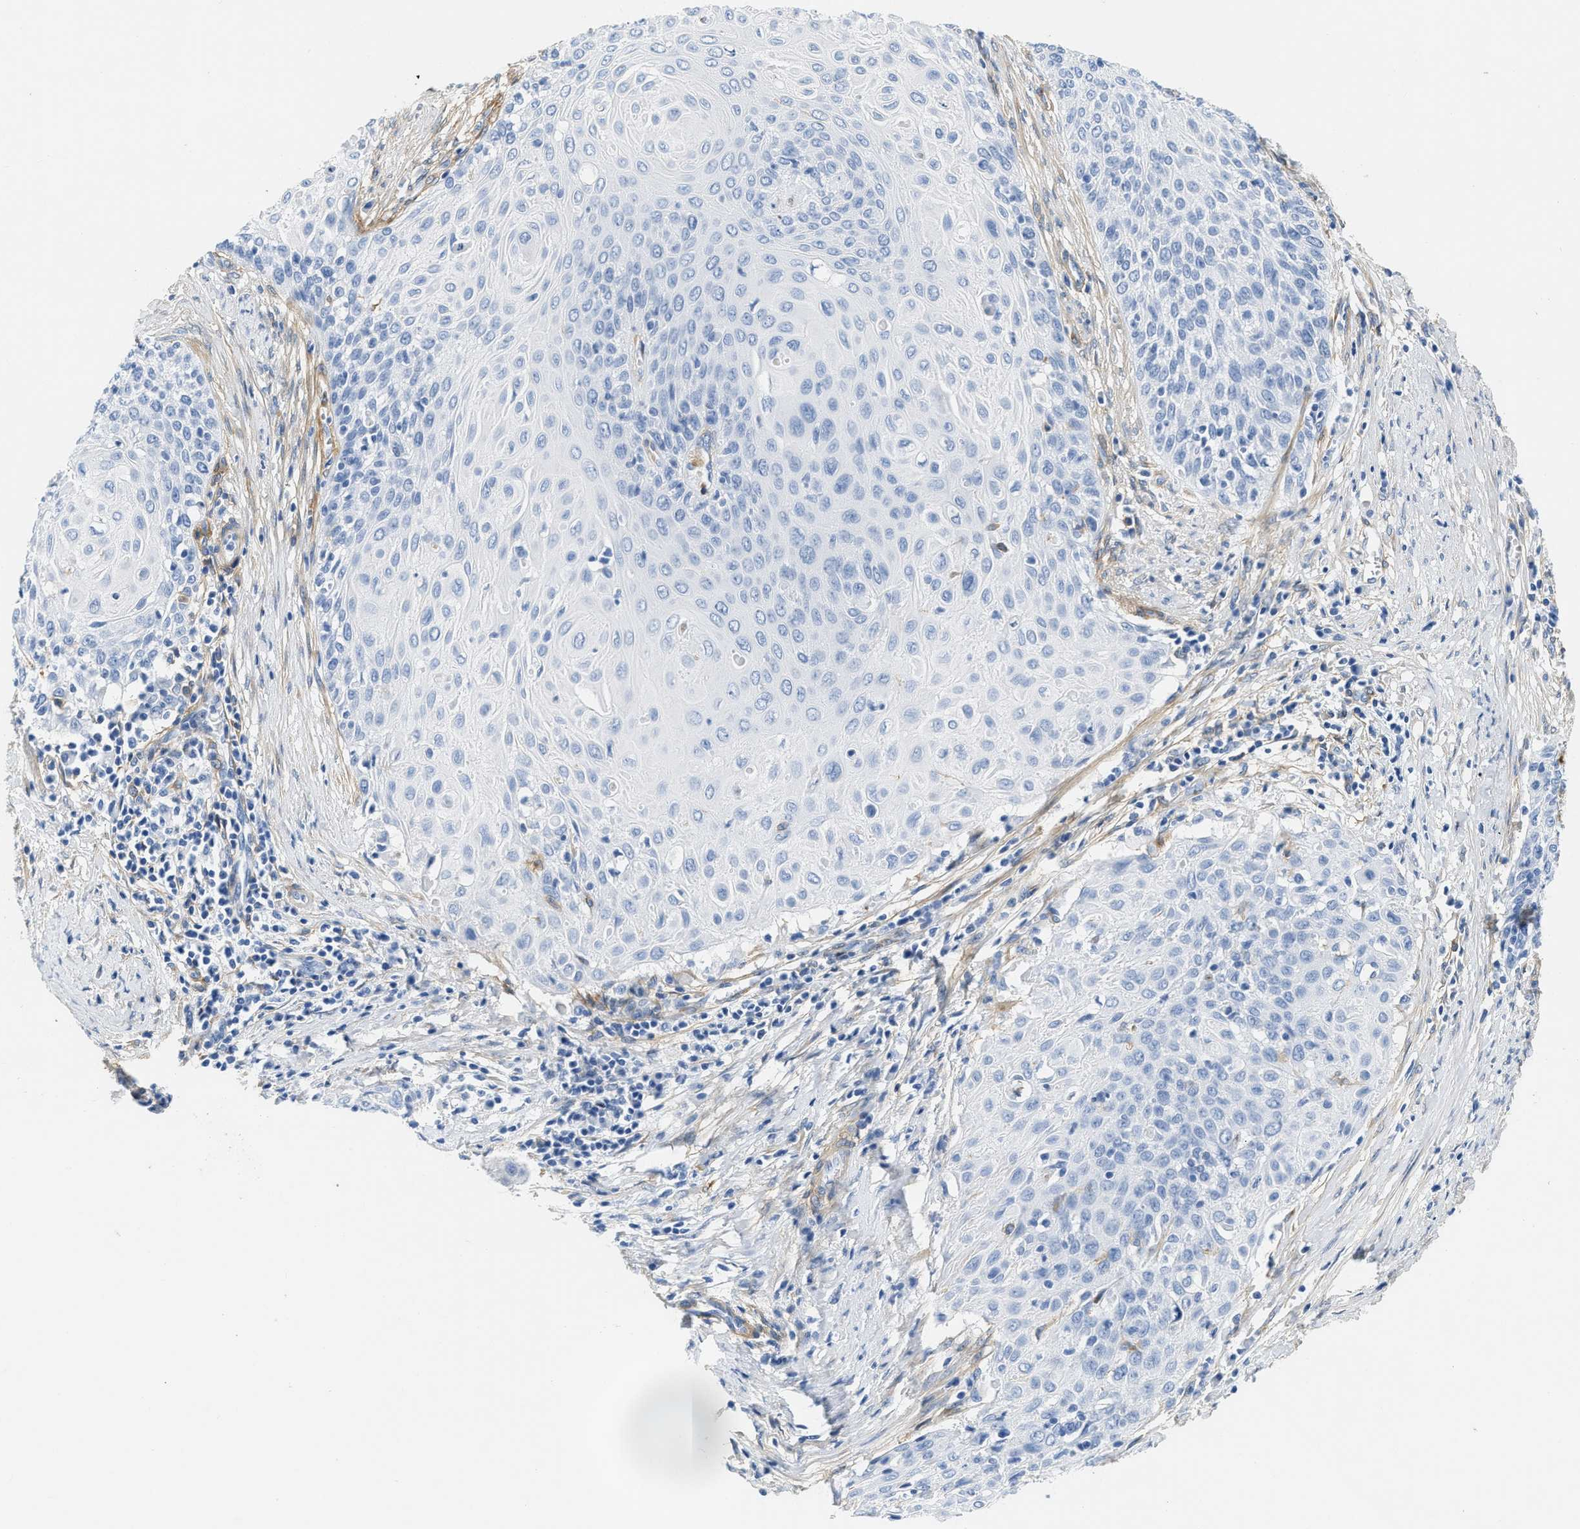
{"staining": {"intensity": "negative", "quantity": "none", "location": "none"}, "tissue": "cervical cancer", "cell_type": "Tumor cells", "image_type": "cancer", "snomed": [{"axis": "morphology", "description": "Squamous cell carcinoma, NOS"}, {"axis": "topography", "description": "Cervix"}], "caption": "The image exhibits no significant positivity in tumor cells of cervical cancer. Brightfield microscopy of immunohistochemistry (IHC) stained with DAB (3,3'-diaminobenzidine) (brown) and hematoxylin (blue), captured at high magnification.", "gene": "PDGFRB", "patient": {"sex": "female", "age": 39}}